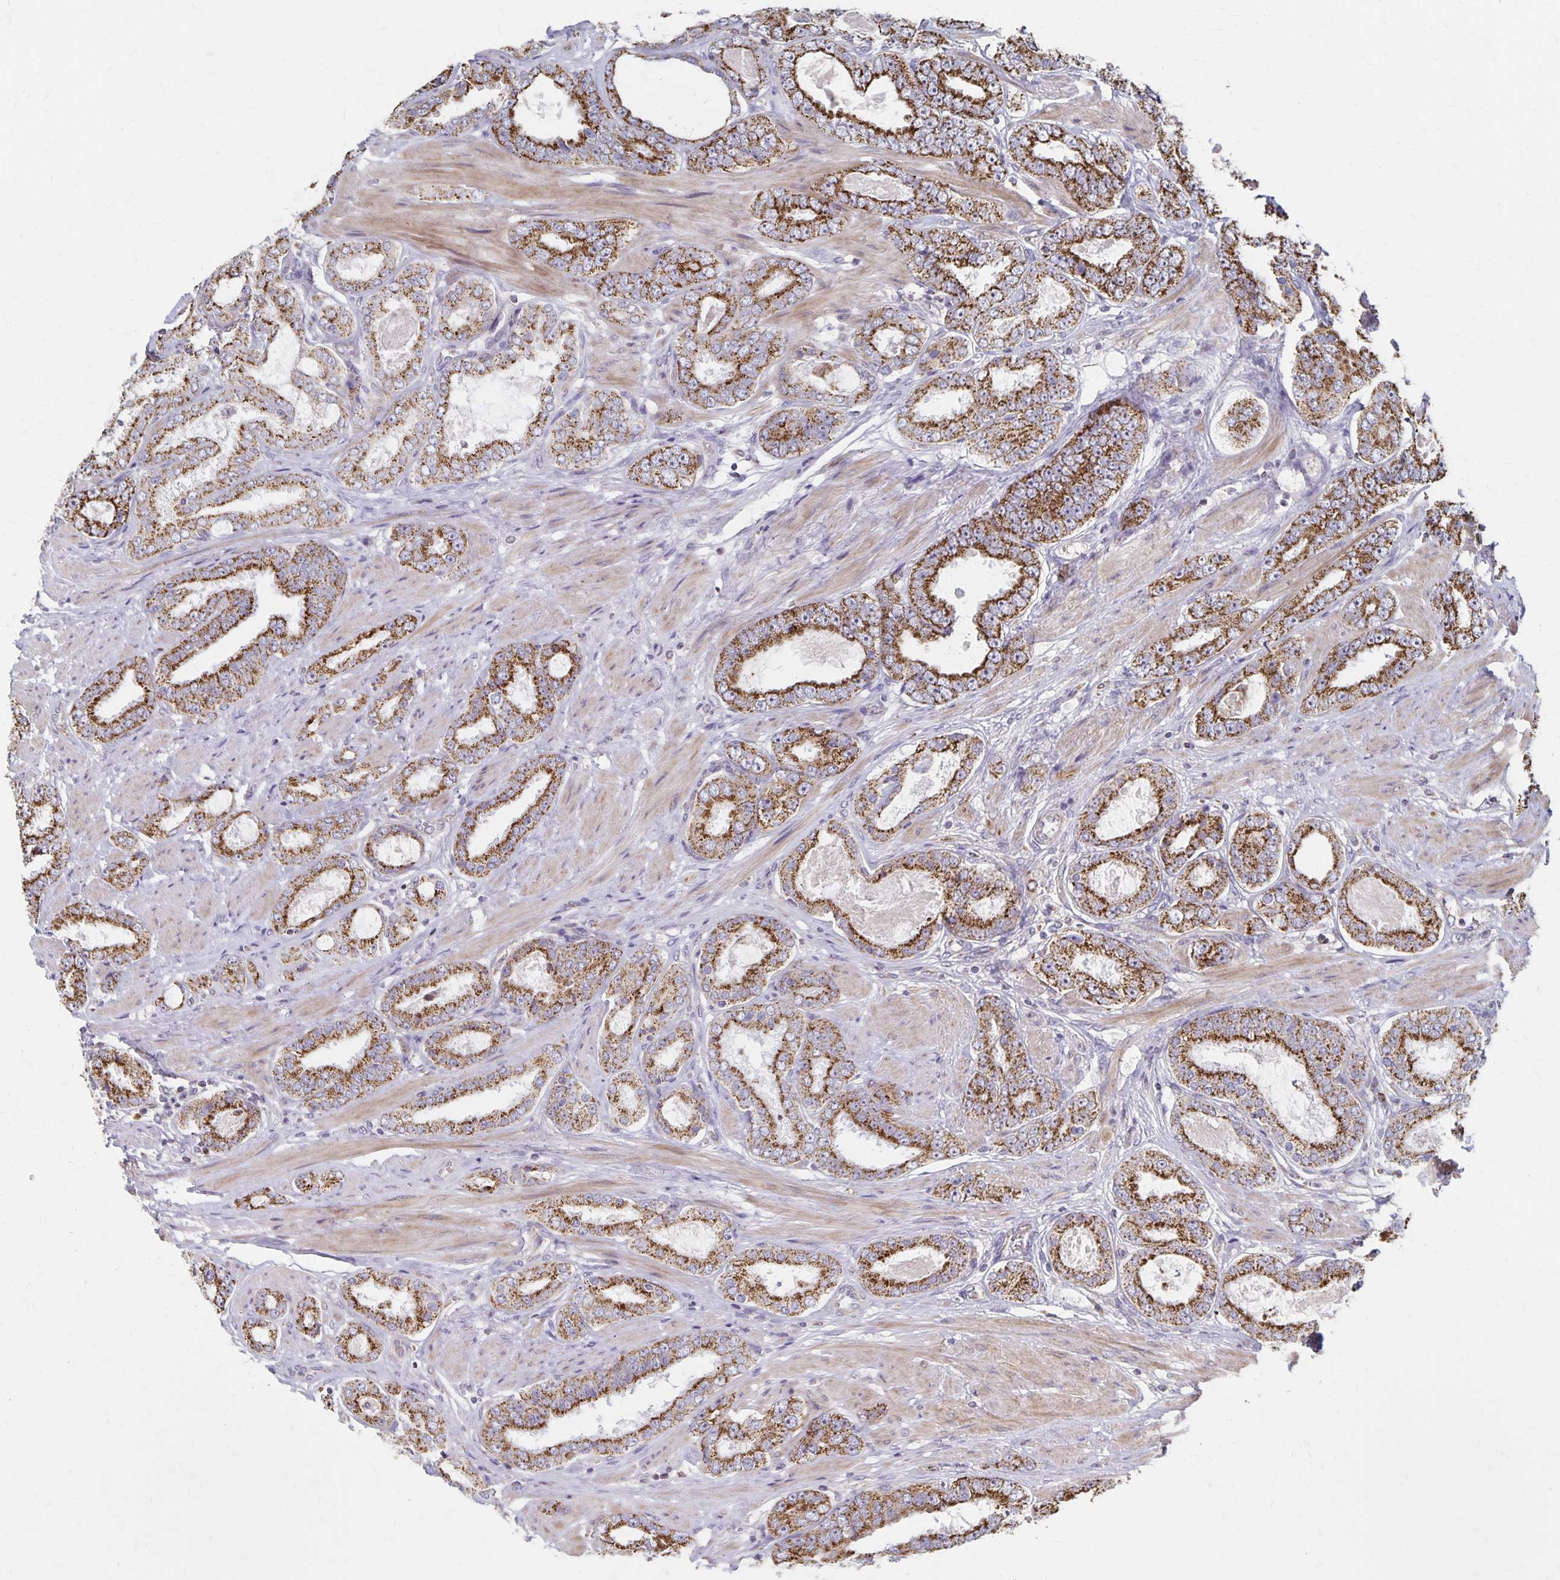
{"staining": {"intensity": "strong", "quantity": ">75%", "location": "cytoplasmic/membranous"}, "tissue": "prostate cancer", "cell_type": "Tumor cells", "image_type": "cancer", "snomed": [{"axis": "morphology", "description": "Adenocarcinoma, High grade"}, {"axis": "topography", "description": "Prostate"}], "caption": "Prostate cancer was stained to show a protein in brown. There is high levels of strong cytoplasmic/membranous expression in approximately >75% of tumor cells.", "gene": "DYRK4", "patient": {"sex": "male", "age": 63}}